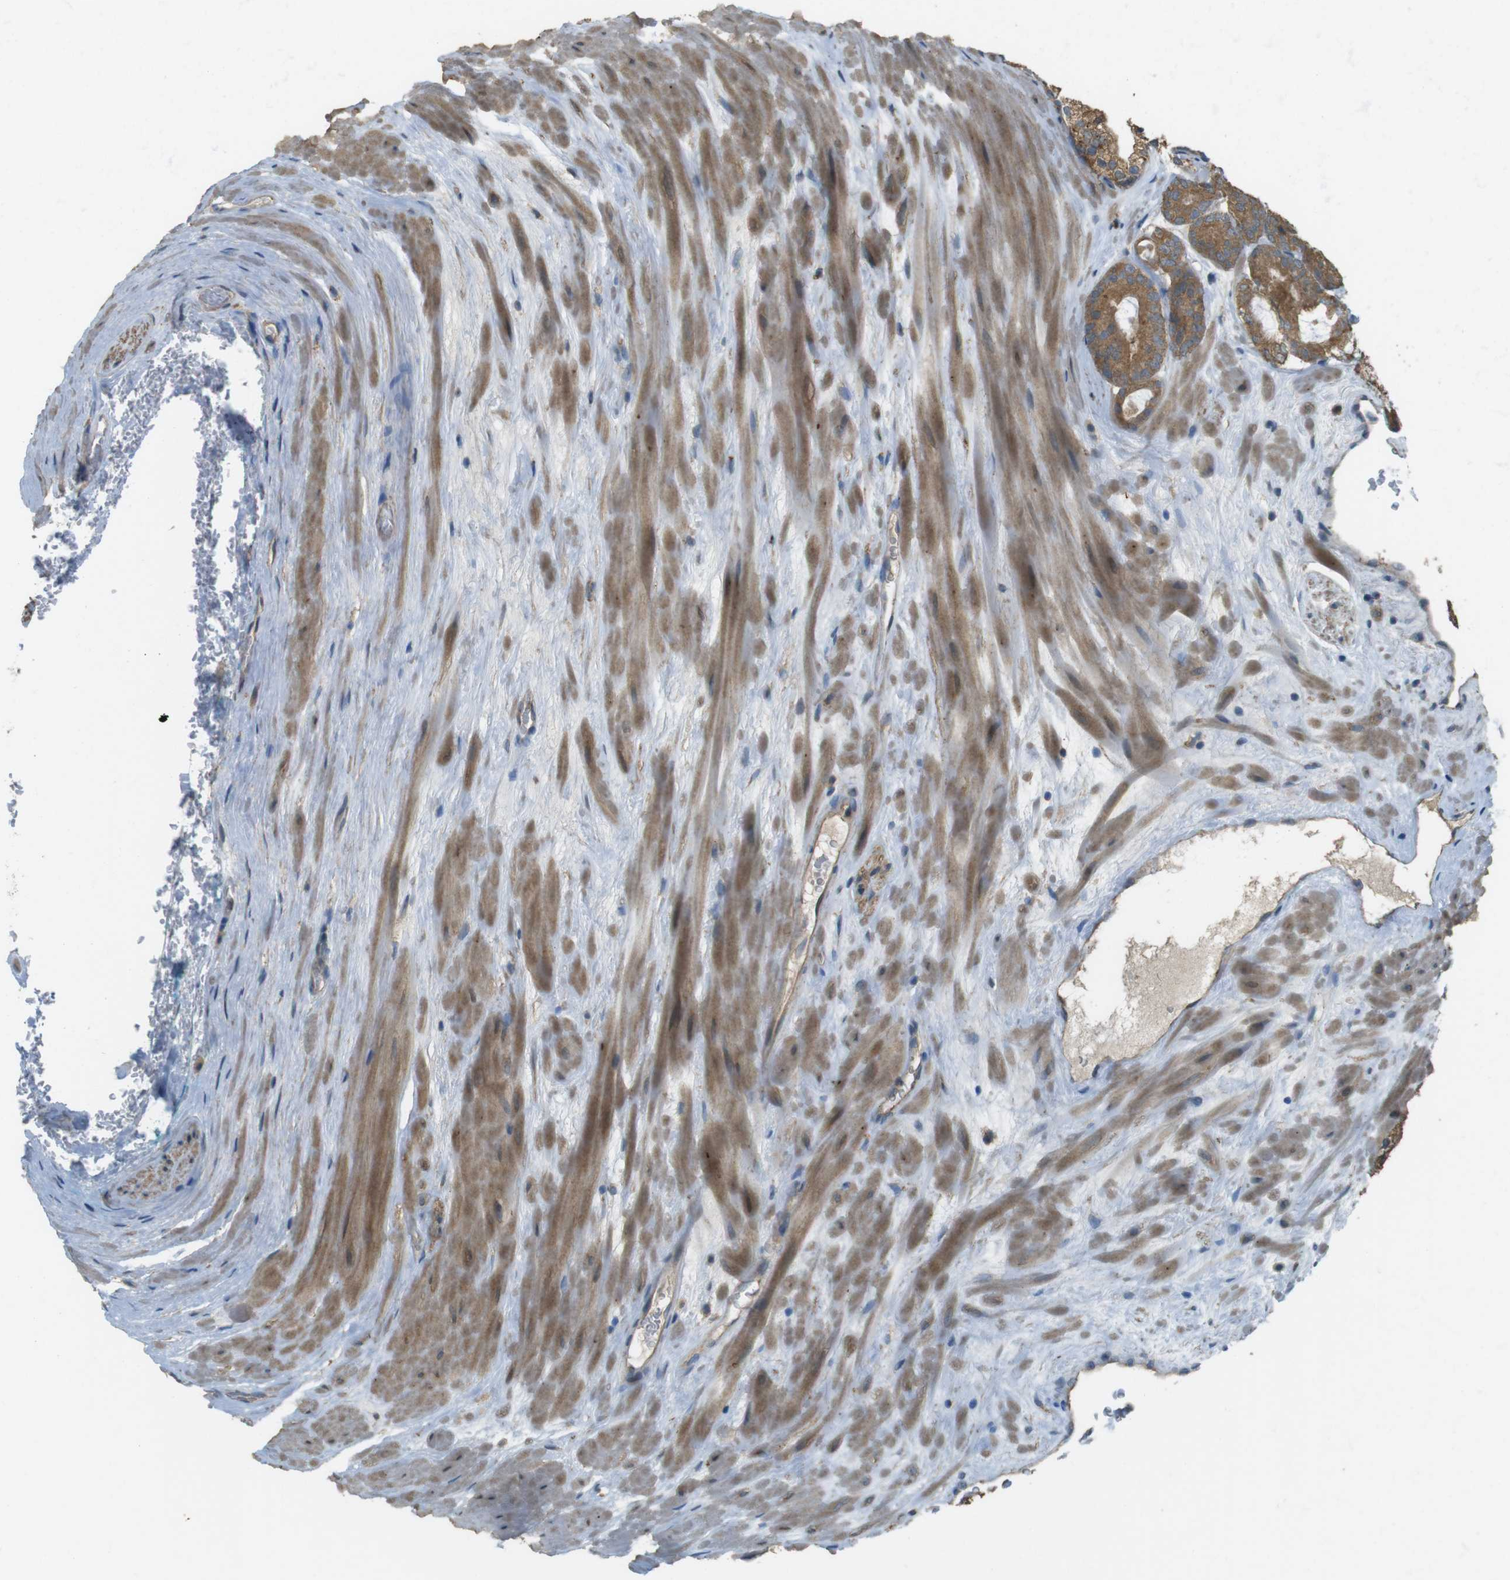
{"staining": {"intensity": "moderate", "quantity": ">75%", "location": "cytoplasmic/membranous"}, "tissue": "prostate cancer", "cell_type": "Tumor cells", "image_type": "cancer", "snomed": [{"axis": "morphology", "description": "Adenocarcinoma, High grade"}, {"axis": "topography", "description": "Prostate"}], "caption": "A brown stain highlights moderate cytoplasmic/membranous positivity of a protein in high-grade adenocarcinoma (prostate) tumor cells. (IHC, brightfield microscopy, high magnification).", "gene": "ZDHHC20", "patient": {"sex": "male", "age": 60}}